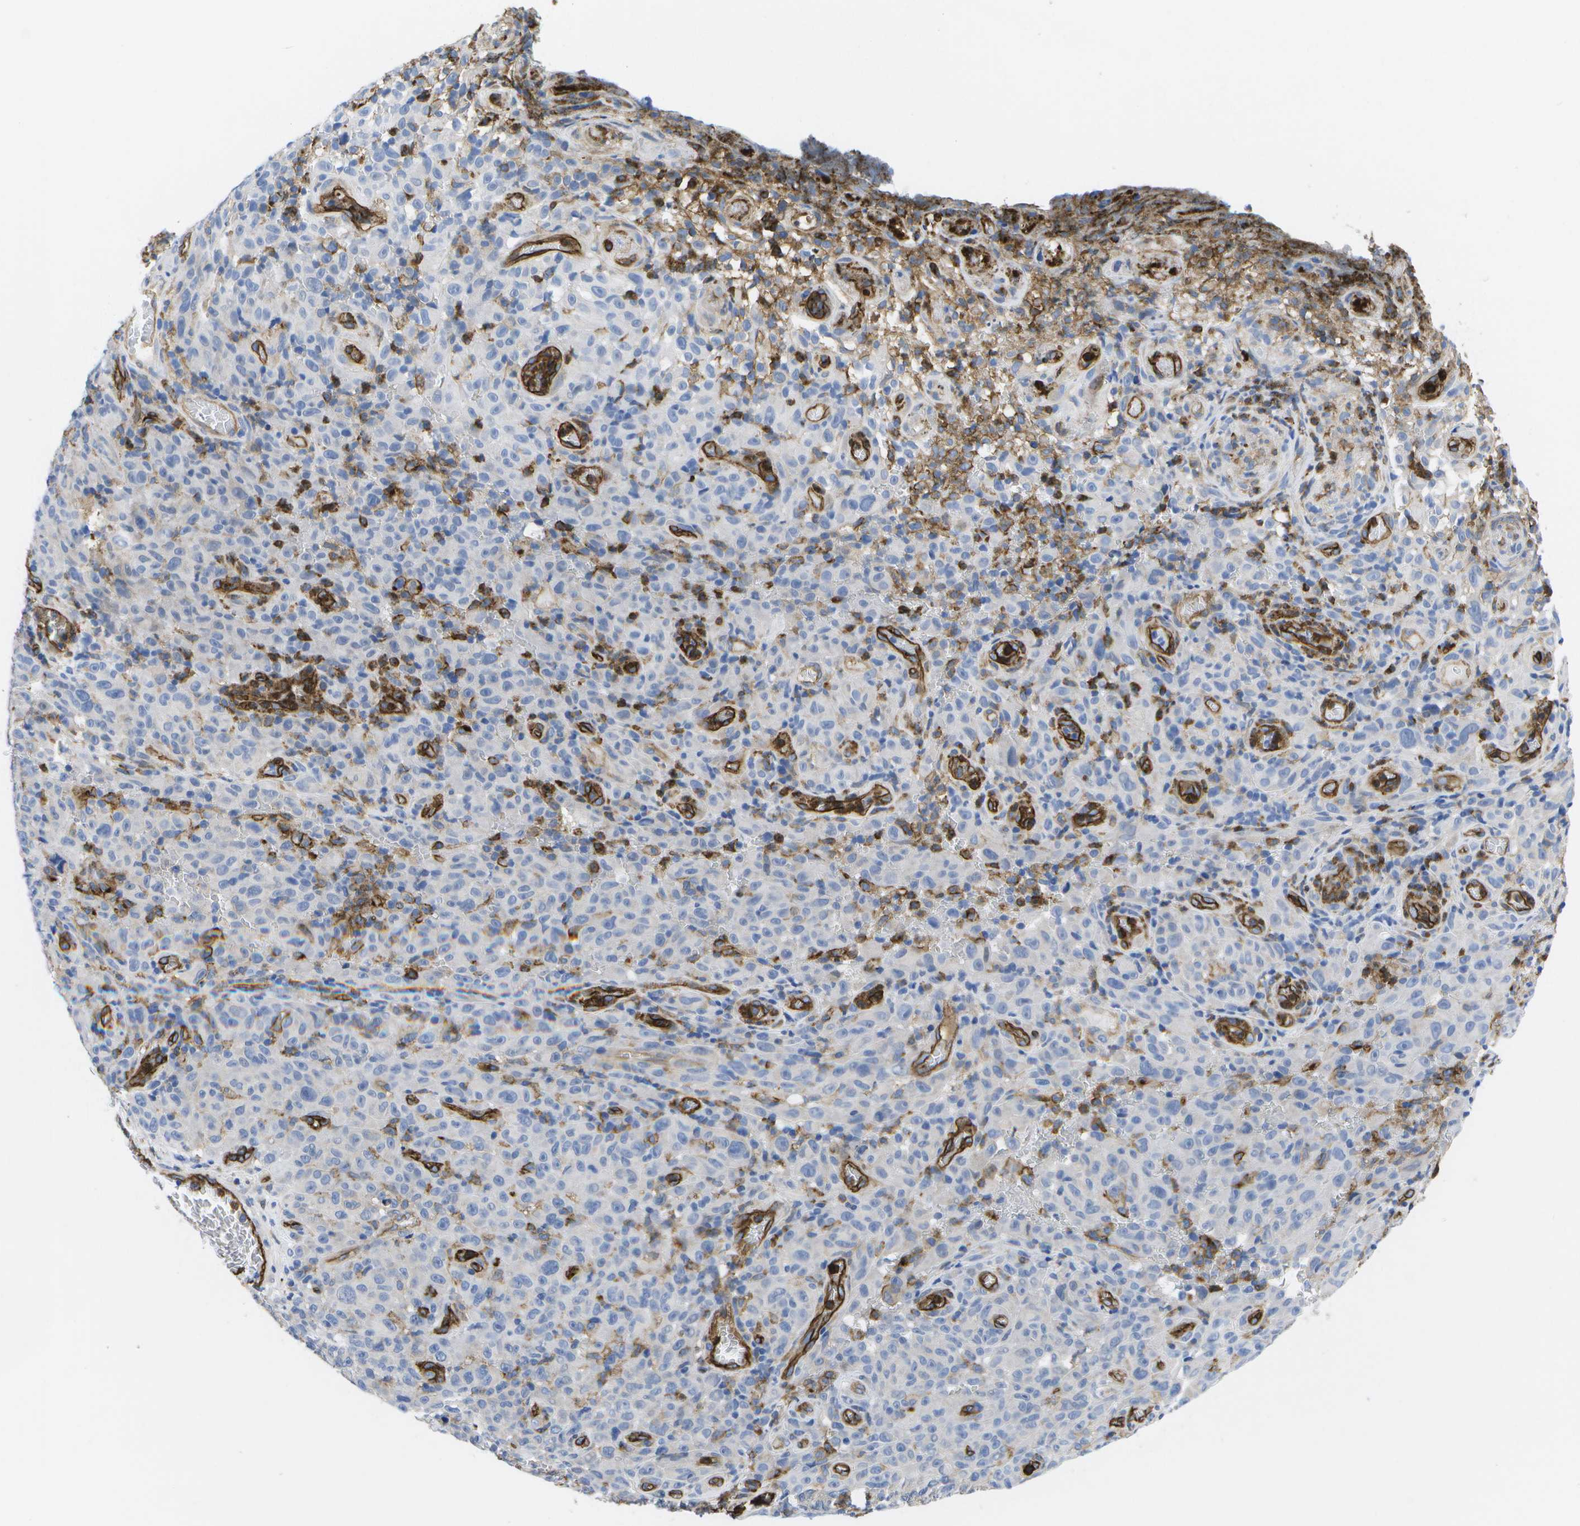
{"staining": {"intensity": "negative", "quantity": "none", "location": "none"}, "tissue": "melanoma", "cell_type": "Tumor cells", "image_type": "cancer", "snomed": [{"axis": "morphology", "description": "Malignant melanoma, NOS"}, {"axis": "topography", "description": "Skin"}], "caption": "High power microscopy micrograph of an IHC micrograph of malignant melanoma, revealing no significant expression in tumor cells.", "gene": "DYSF", "patient": {"sex": "female", "age": 82}}